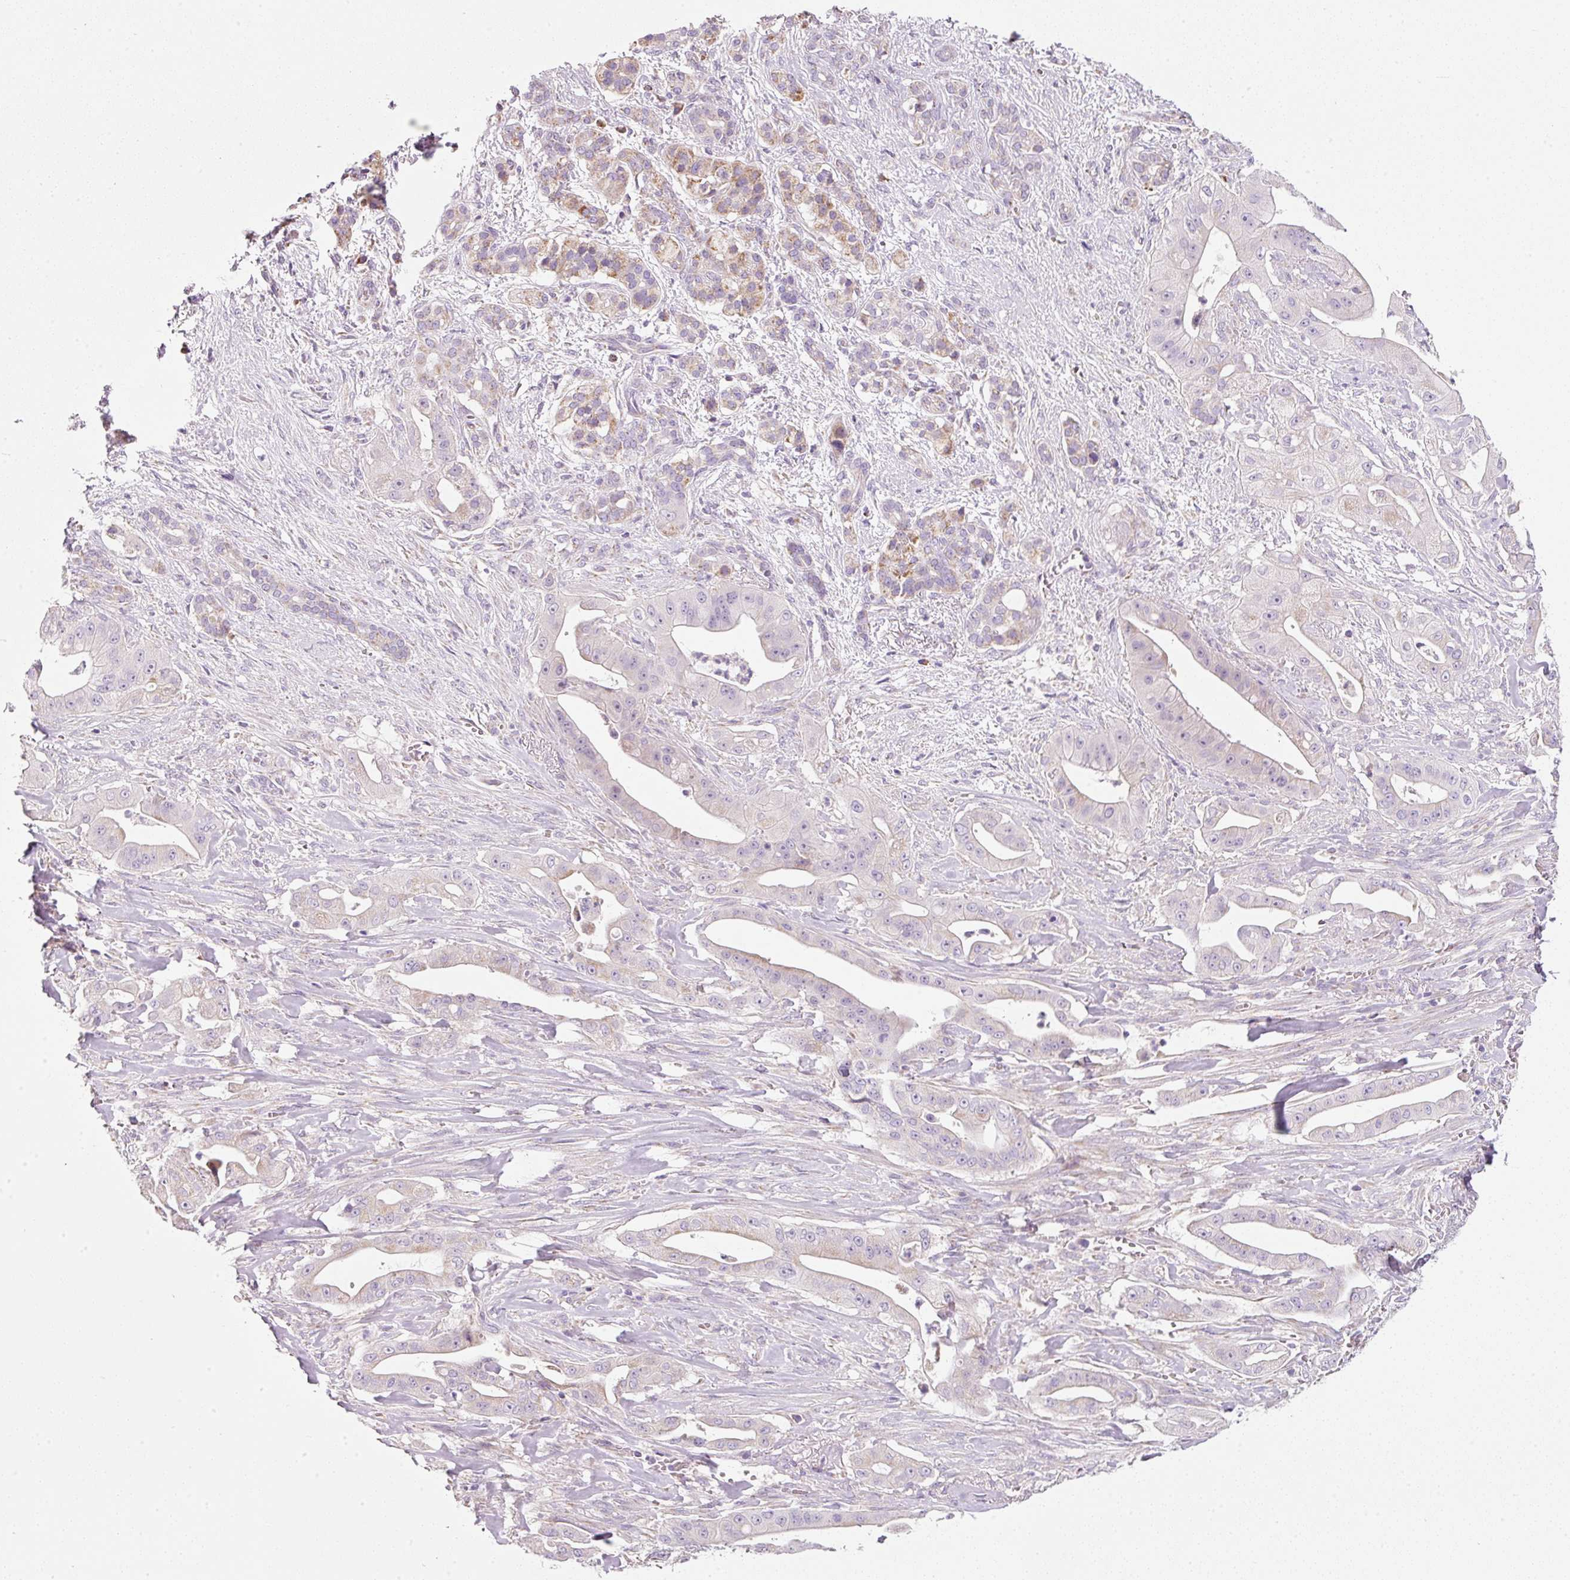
{"staining": {"intensity": "weak", "quantity": "<25%", "location": "cytoplasmic/membranous"}, "tissue": "pancreatic cancer", "cell_type": "Tumor cells", "image_type": "cancer", "snomed": [{"axis": "morphology", "description": "Adenocarcinoma, NOS"}, {"axis": "topography", "description": "Pancreas"}], "caption": "Immunohistochemical staining of pancreatic cancer displays no significant staining in tumor cells. Nuclei are stained in blue.", "gene": "NDUFA1", "patient": {"sex": "male", "age": 57}}